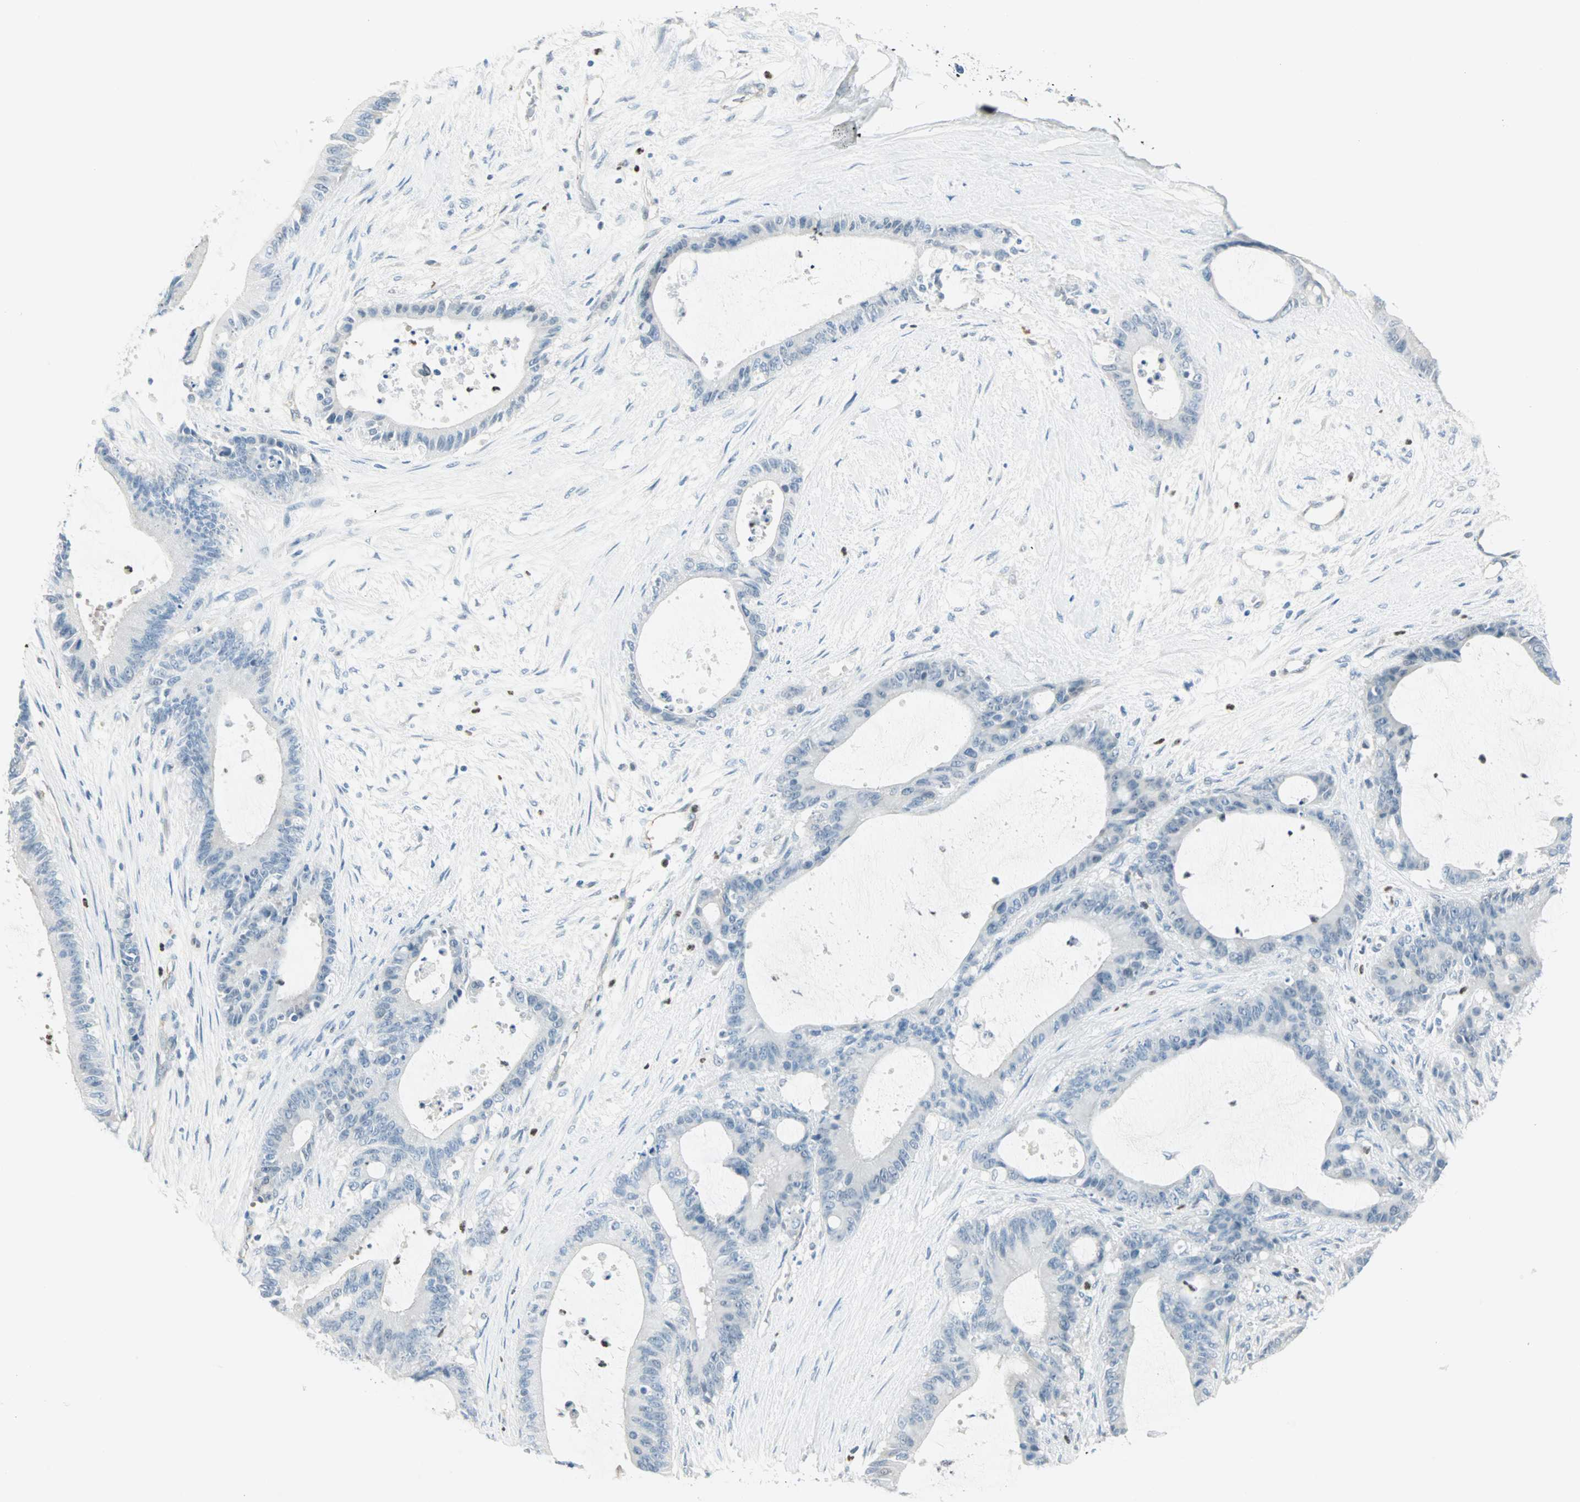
{"staining": {"intensity": "negative", "quantity": "none", "location": "none"}, "tissue": "liver cancer", "cell_type": "Tumor cells", "image_type": "cancer", "snomed": [{"axis": "morphology", "description": "Cholangiocarcinoma"}, {"axis": "topography", "description": "Liver"}], "caption": "Human cholangiocarcinoma (liver) stained for a protein using IHC reveals no expression in tumor cells.", "gene": "MLLT10", "patient": {"sex": "female", "age": 73}}